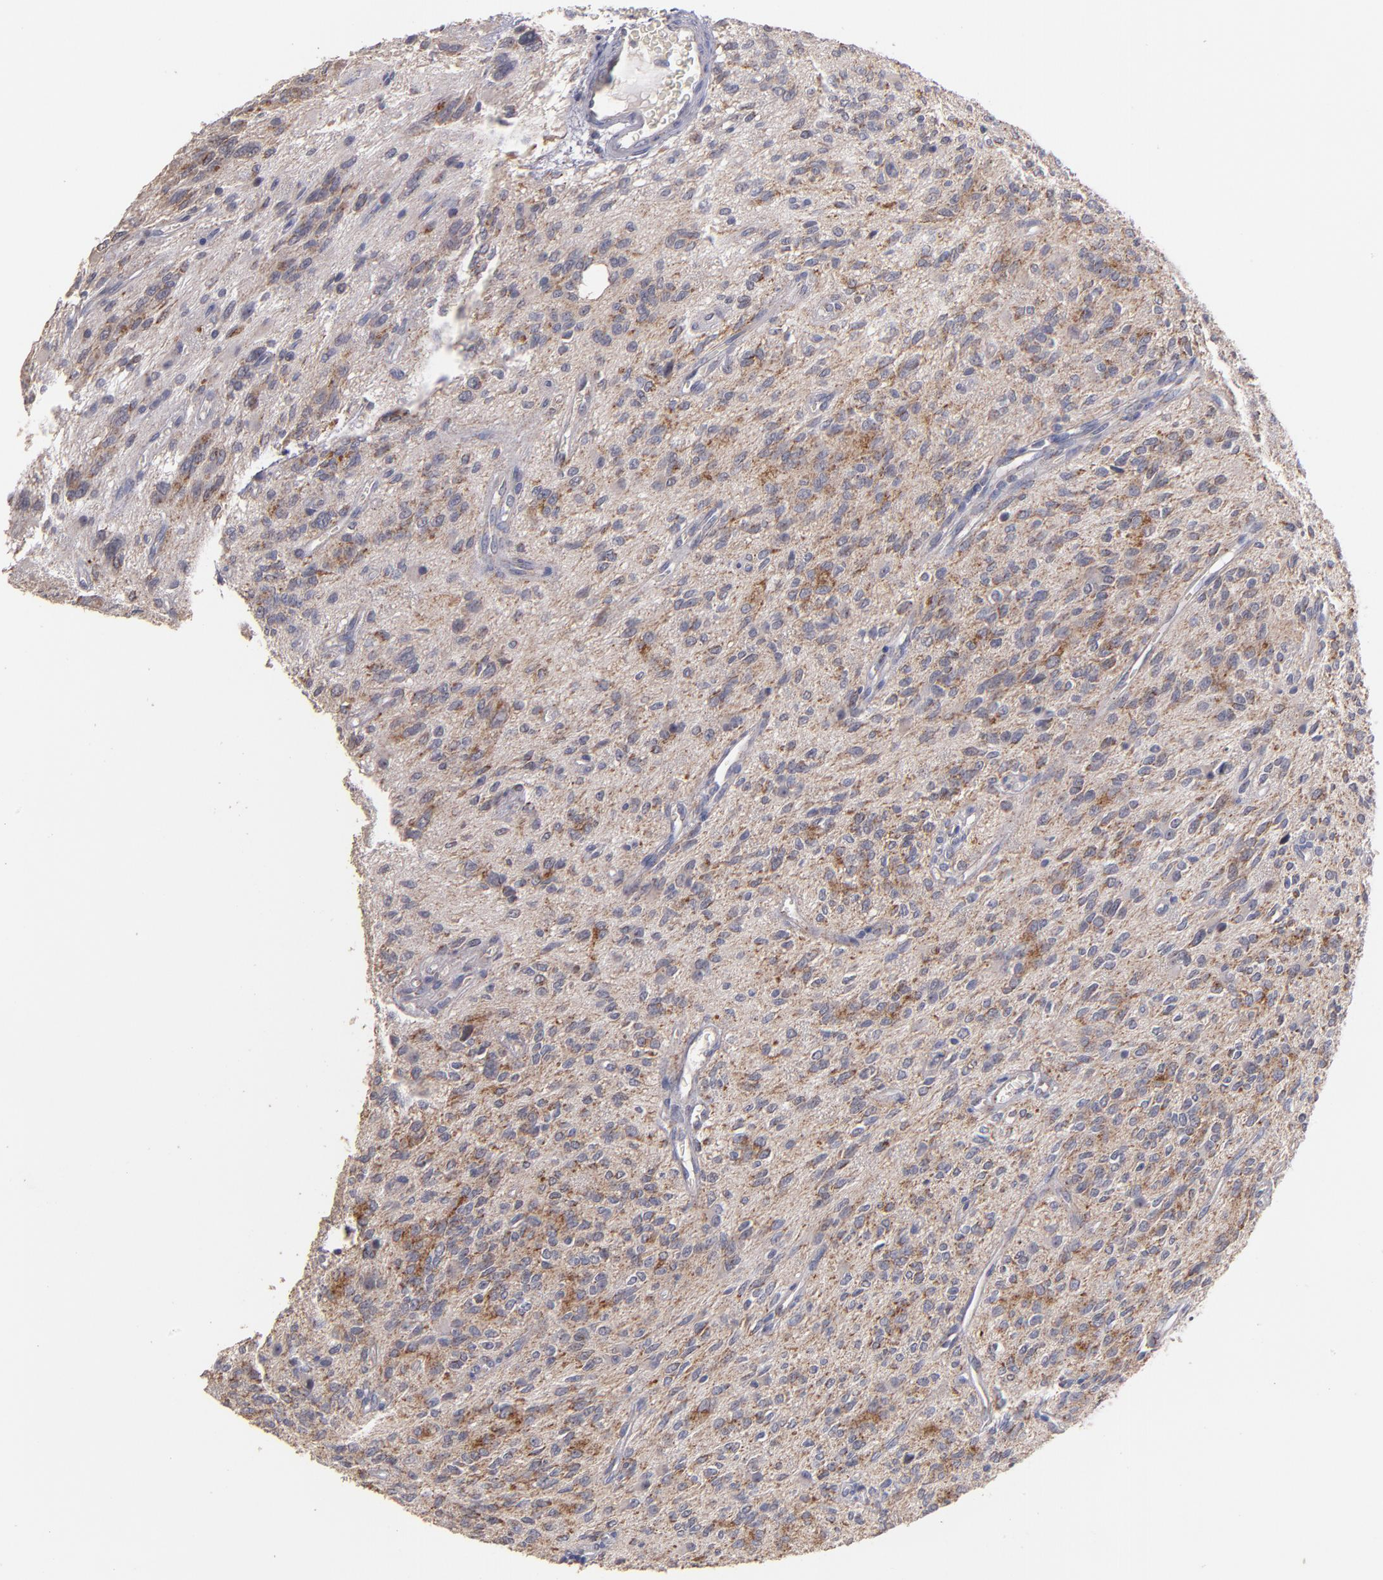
{"staining": {"intensity": "moderate", "quantity": "25%-75%", "location": "cytoplasmic/membranous"}, "tissue": "glioma", "cell_type": "Tumor cells", "image_type": "cancer", "snomed": [{"axis": "morphology", "description": "Glioma, malignant, Low grade"}, {"axis": "topography", "description": "Brain"}], "caption": "High-power microscopy captured an IHC image of malignant glioma (low-grade), revealing moderate cytoplasmic/membranous expression in approximately 25%-75% of tumor cells.", "gene": "DIABLO", "patient": {"sex": "female", "age": 15}}